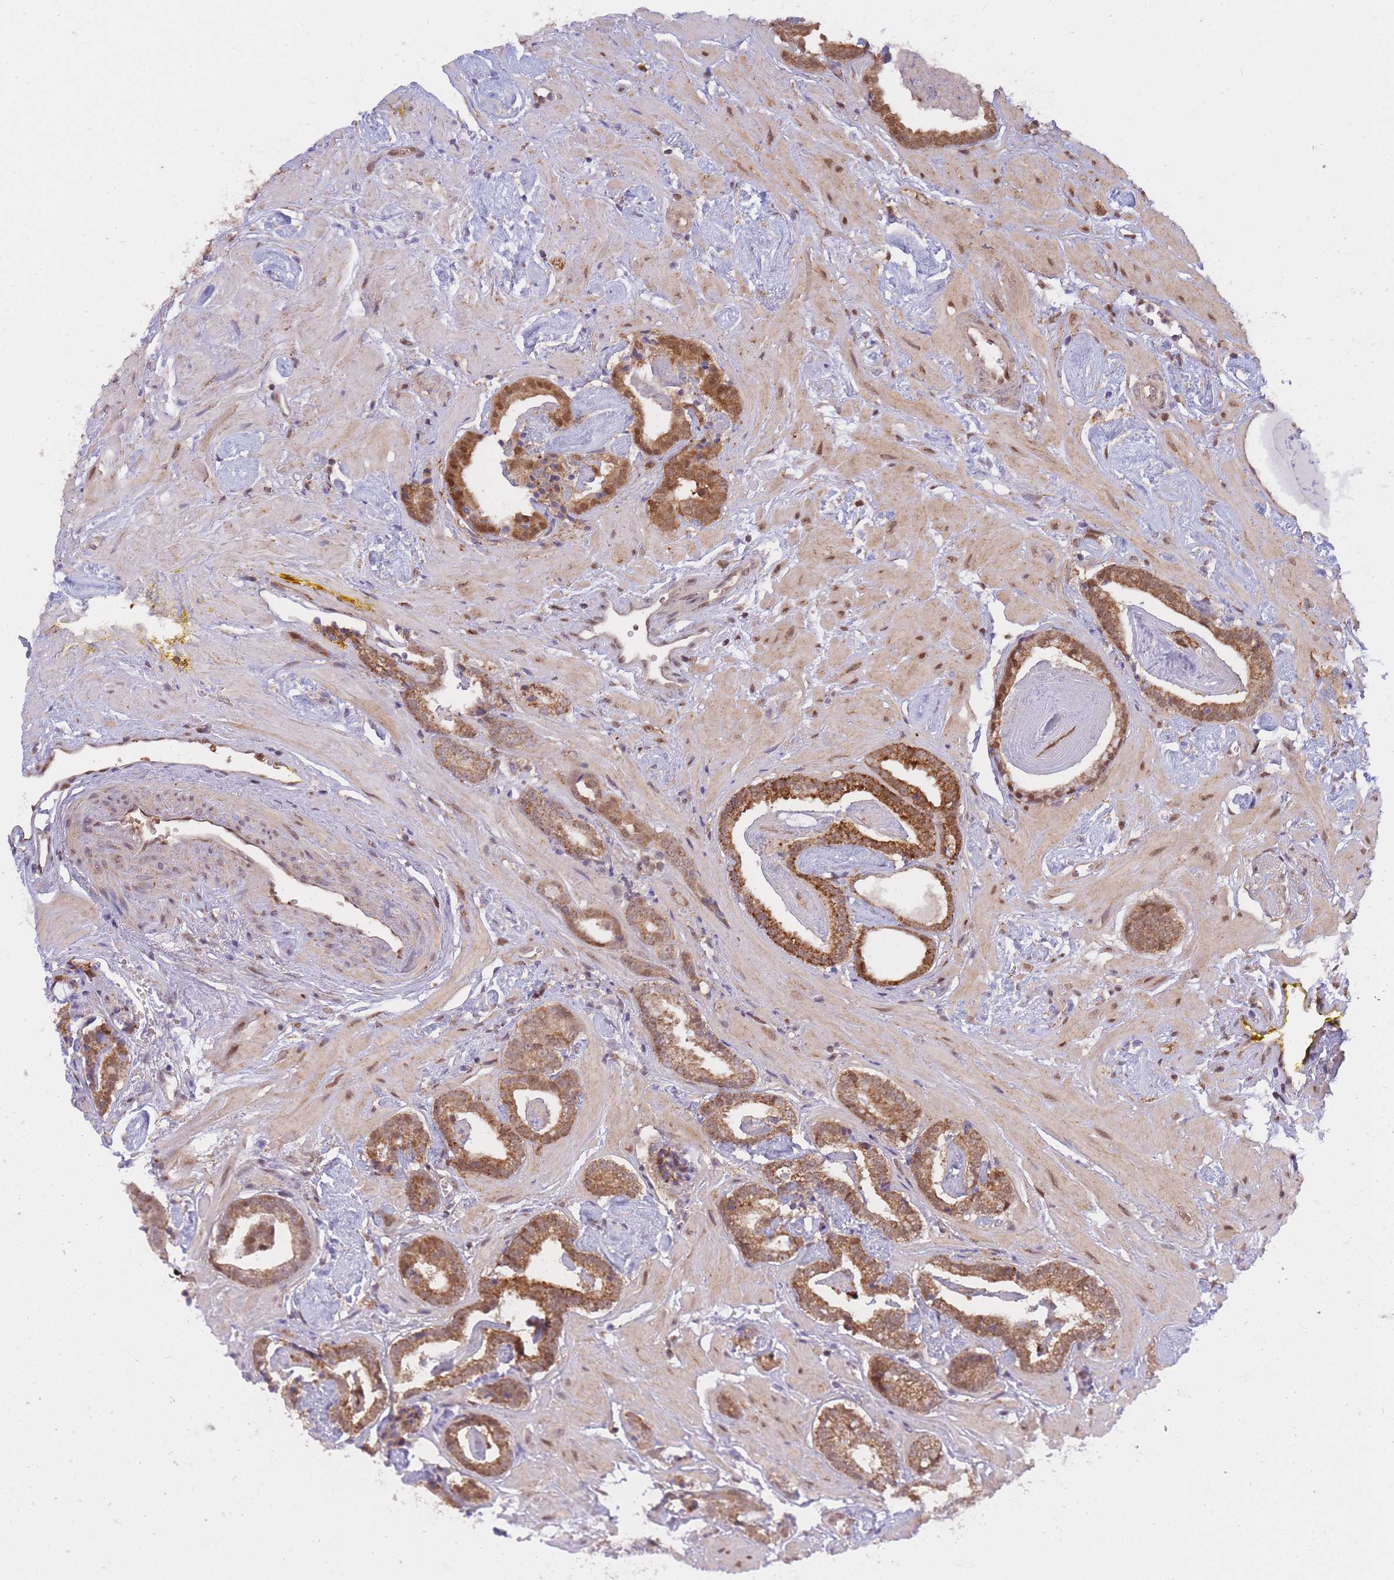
{"staining": {"intensity": "moderate", "quantity": ">75%", "location": "cytoplasmic/membranous,nuclear"}, "tissue": "prostate cancer", "cell_type": "Tumor cells", "image_type": "cancer", "snomed": [{"axis": "morphology", "description": "Adenocarcinoma, Low grade"}, {"axis": "topography", "description": "Prostate"}], "caption": "Adenocarcinoma (low-grade) (prostate) stained with DAB IHC exhibits medium levels of moderate cytoplasmic/membranous and nuclear expression in about >75% of tumor cells. The staining was performed using DAB (3,3'-diaminobenzidine), with brown indicating positive protein expression. Nuclei are stained blue with hematoxylin.", "gene": "NSFL1C", "patient": {"sex": "male", "age": 60}}